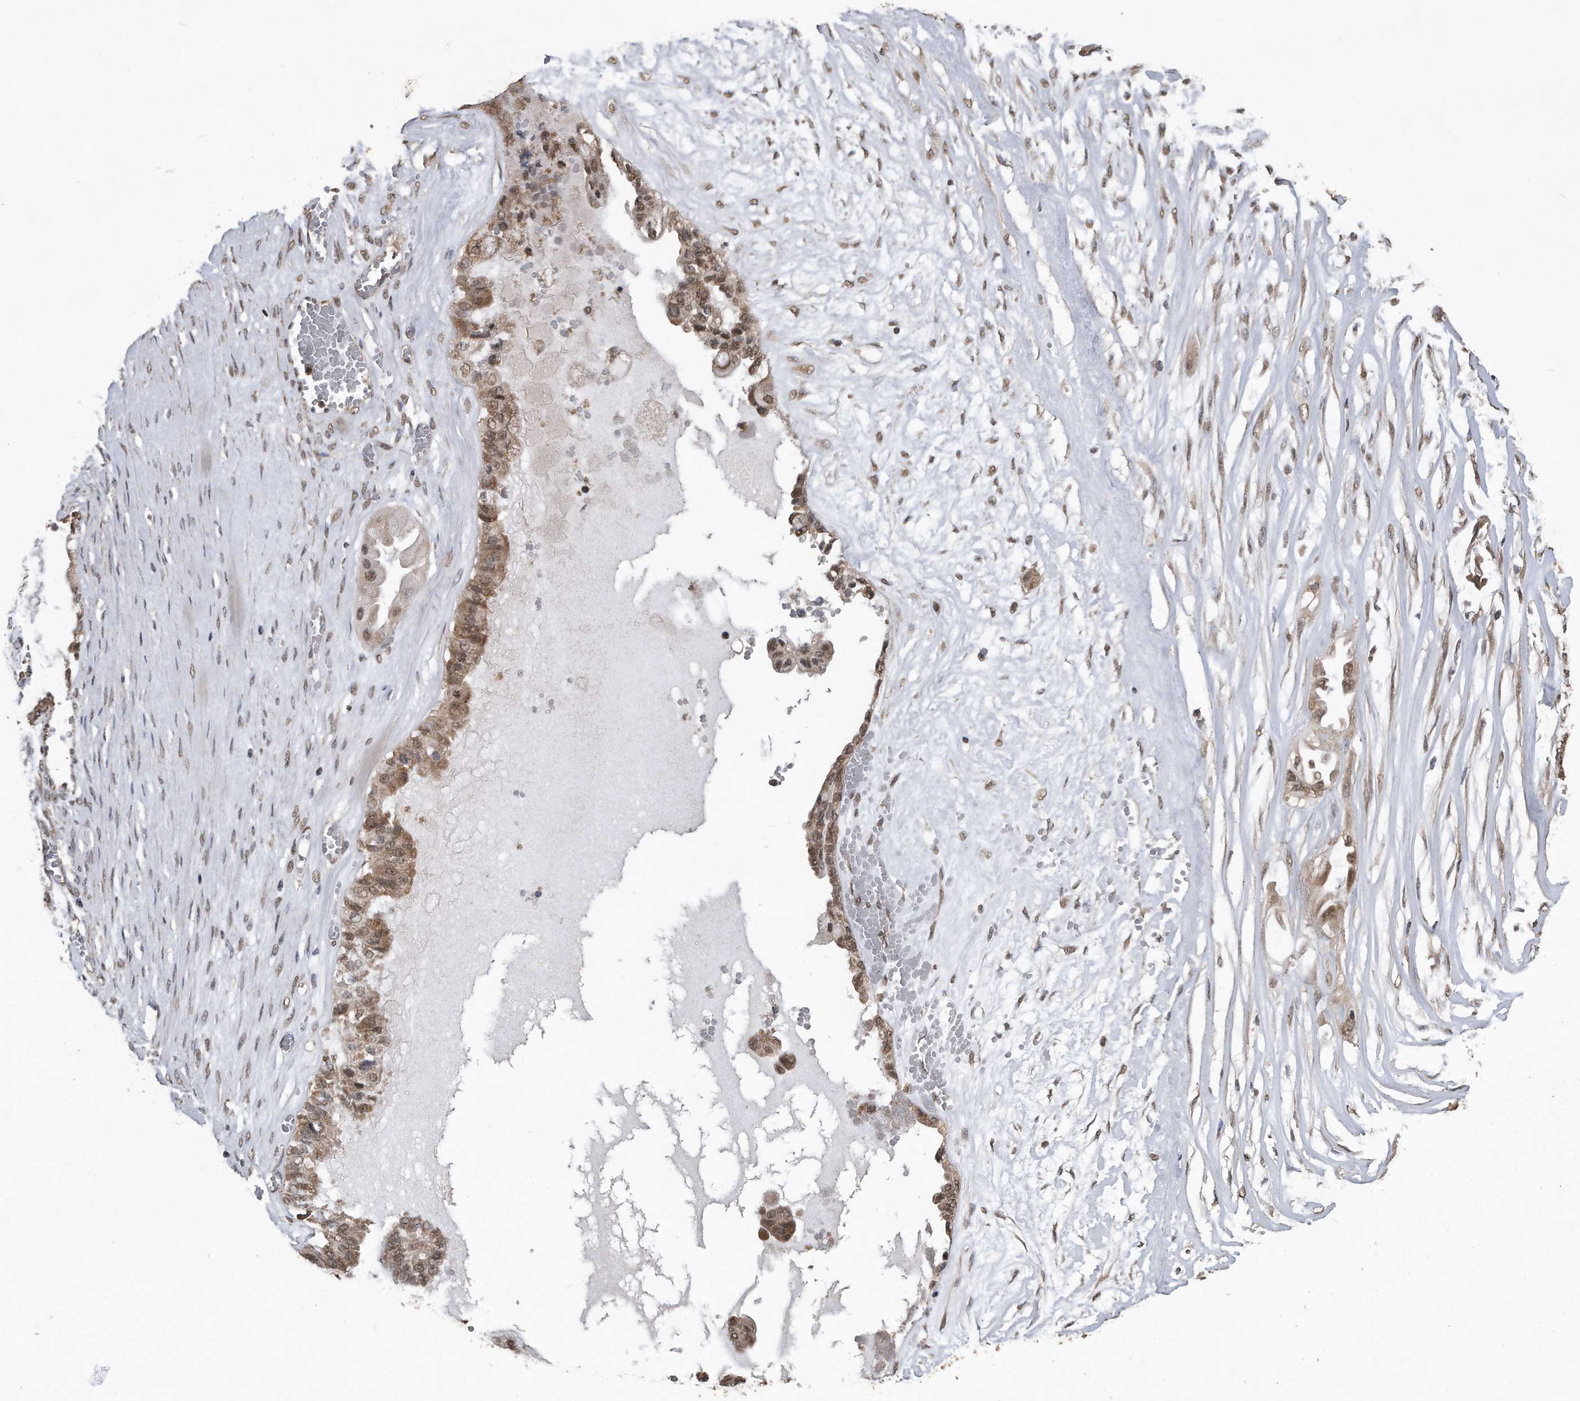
{"staining": {"intensity": "moderate", "quantity": ">75%", "location": "cytoplasmic/membranous,nuclear"}, "tissue": "ovarian cancer", "cell_type": "Tumor cells", "image_type": "cancer", "snomed": [{"axis": "morphology", "description": "Carcinoma, NOS"}, {"axis": "morphology", "description": "Carcinoma, endometroid"}, {"axis": "topography", "description": "Ovary"}], "caption": "Endometroid carcinoma (ovarian) stained with DAB immunohistochemistry shows medium levels of moderate cytoplasmic/membranous and nuclear expression in approximately >75% of tumor cells. (Brightfield microscopy of DAB IHC at high magnification).", "gene": "CRYZL1", "patient": {"sex": "female", "age": 50}}